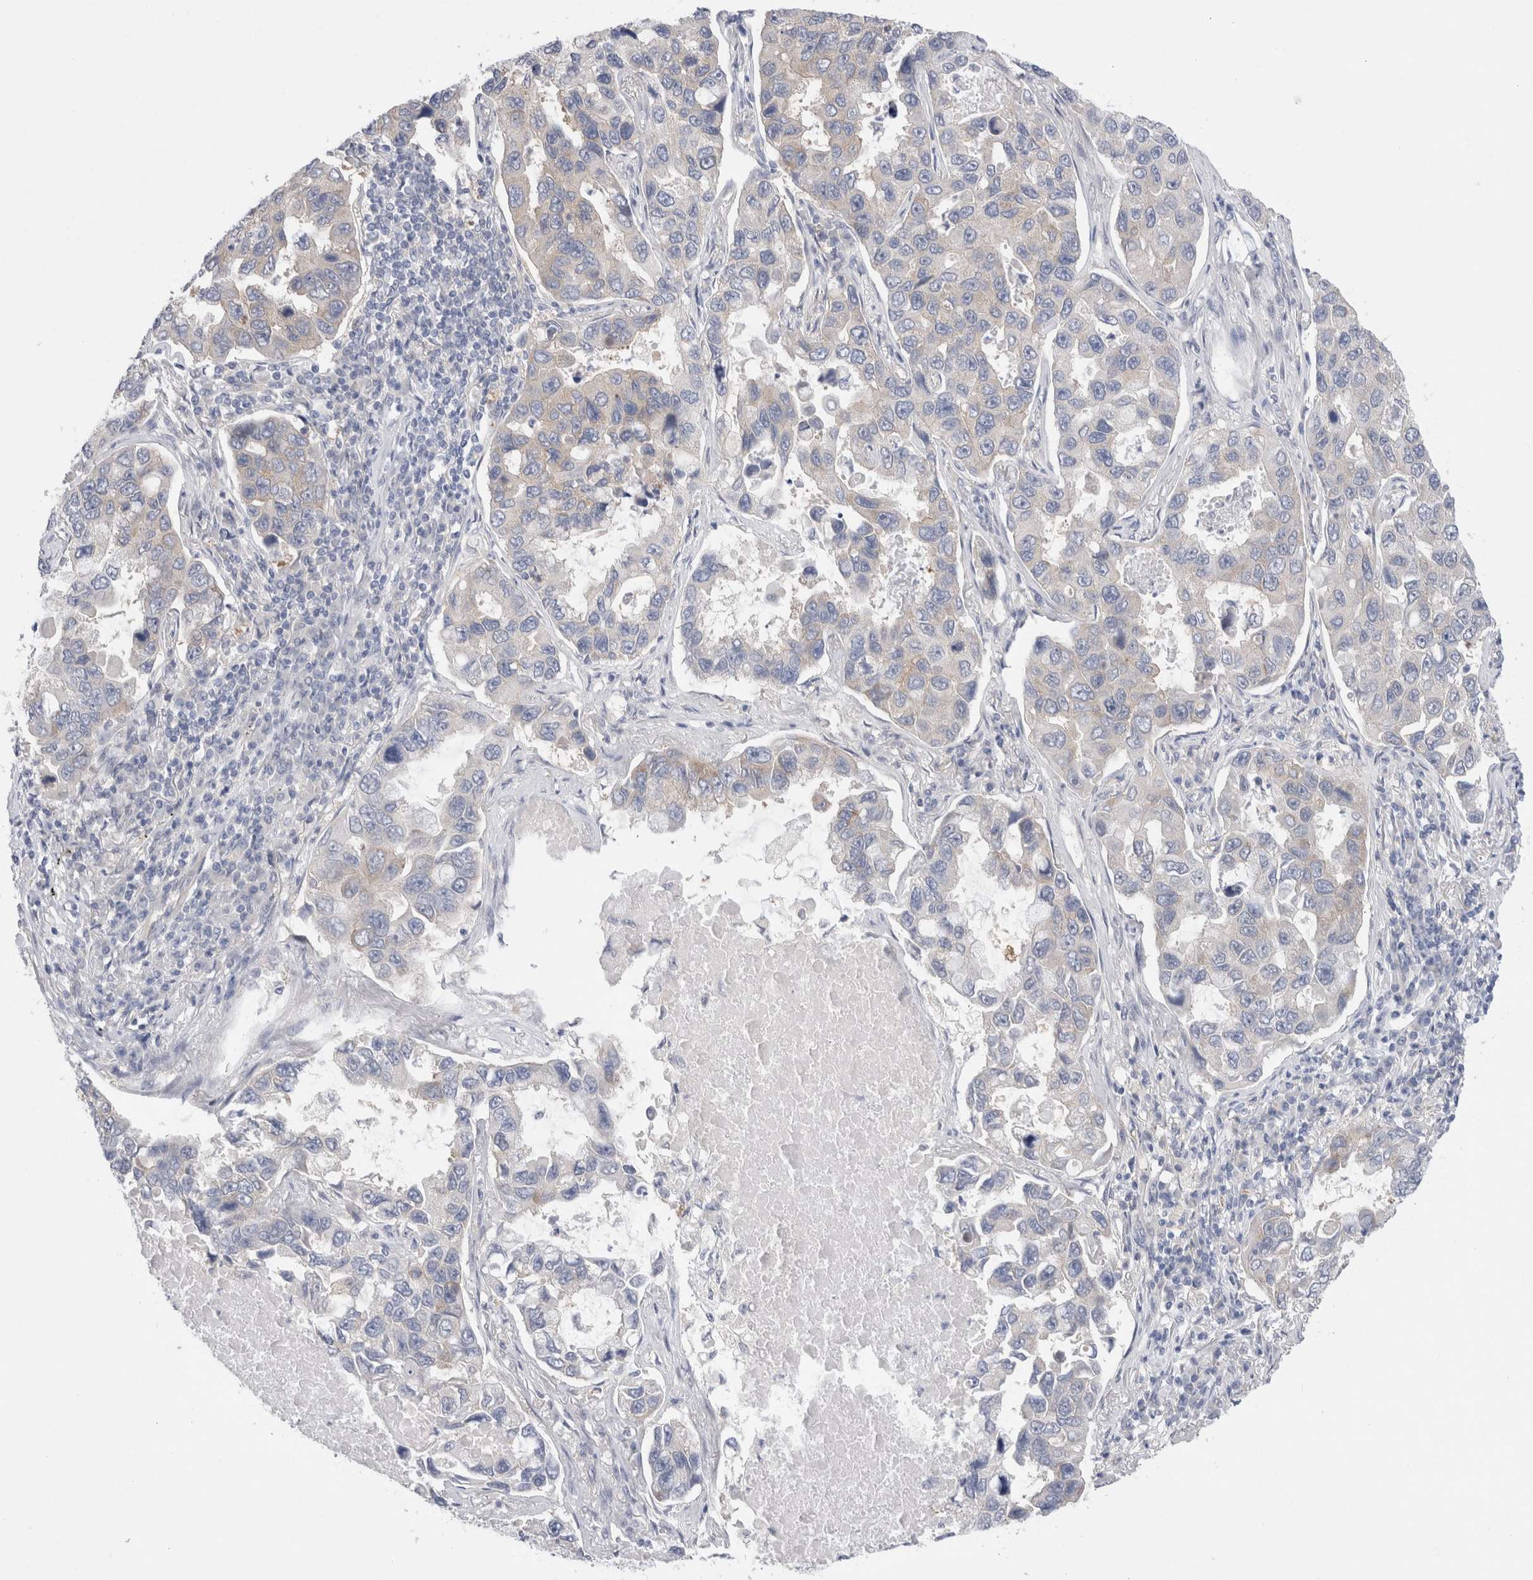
{"staining": {"intensity": "negative", "quantity": "none", "location": "none"}, "tissue": "lung cancer", "cell_type": "Tumor cells", "image_type": "cancer", "snomed": [{"axis": "morphology", "description": "Adenocarcinoma, NOS"}, {"axis": "topography", "description": "Lung"}], "caption": "This is an immunohistochemistry image of adenocarcinoma (lung). There is no expression in tumor cells.", "gene": "WIPF2", "patient": {"sex": "male", "age": 64}}